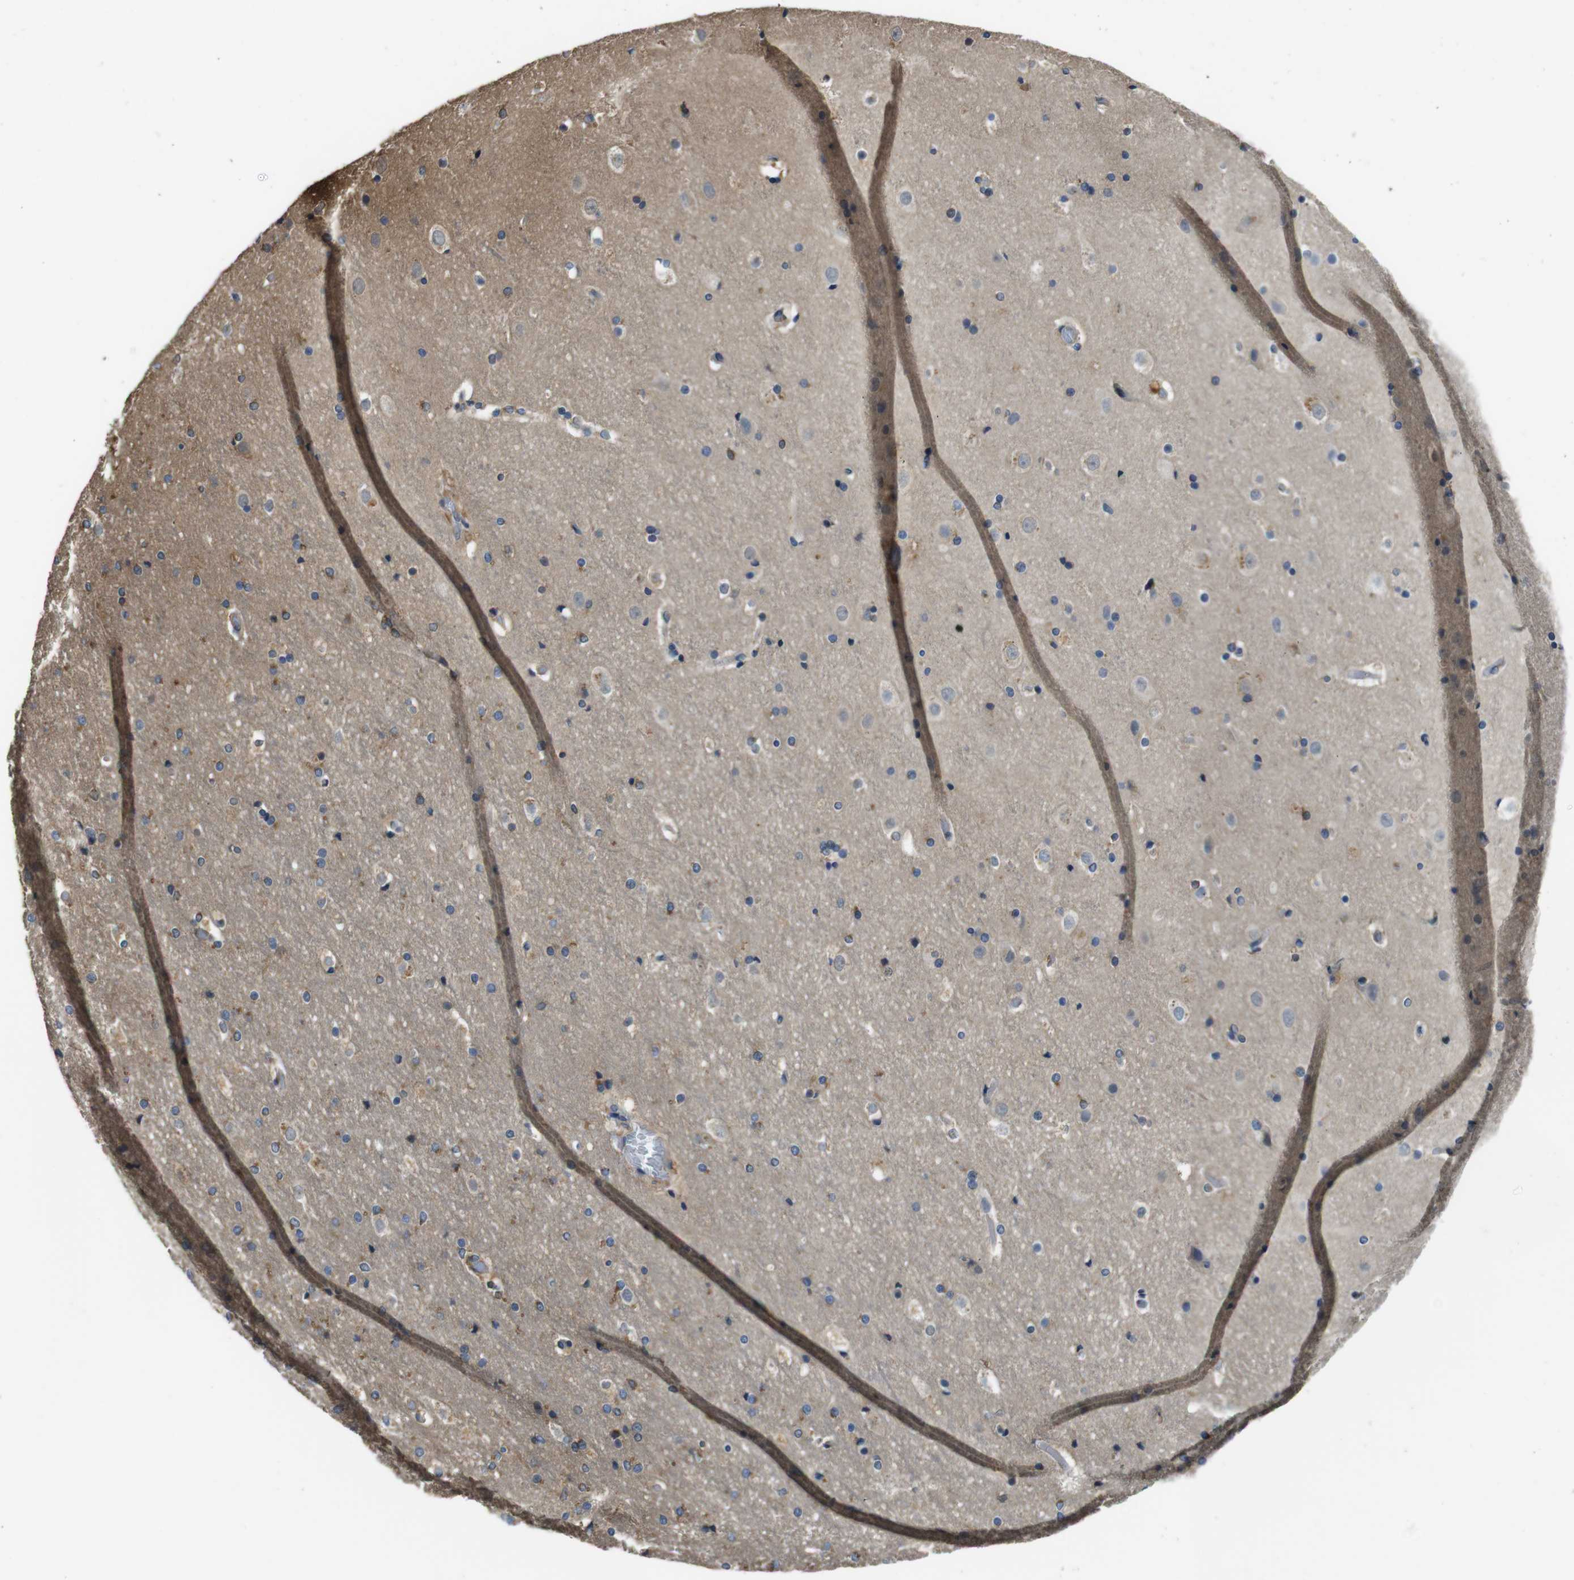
{"staining": {"intensity": "weak", "quantity": "25%-75%", "location": "cytoplasmic/membranous"}, "tissue": "cerebral cortex", "cell_type": "Endothelial cells", "image_type": "normal", "snomed": [{"axis": "morphology", "description": "Normal tissue, NOS"}, {"axis": "topography", "description": "Cerebral cortex"}], "caption": "High-magnification brightfield microscopy of unremarkable cerebral cortex stained with DAB (3,3'-diaminobenzidine) (brown) and counterstained with hematoxylin (blue). endothelial cells exhibit weak cytoplasmic/membranous expression is identified in approximately25%-75% of cells.", "gene": "RAB6A", "patient": {"sex": "male", "age": 57}}